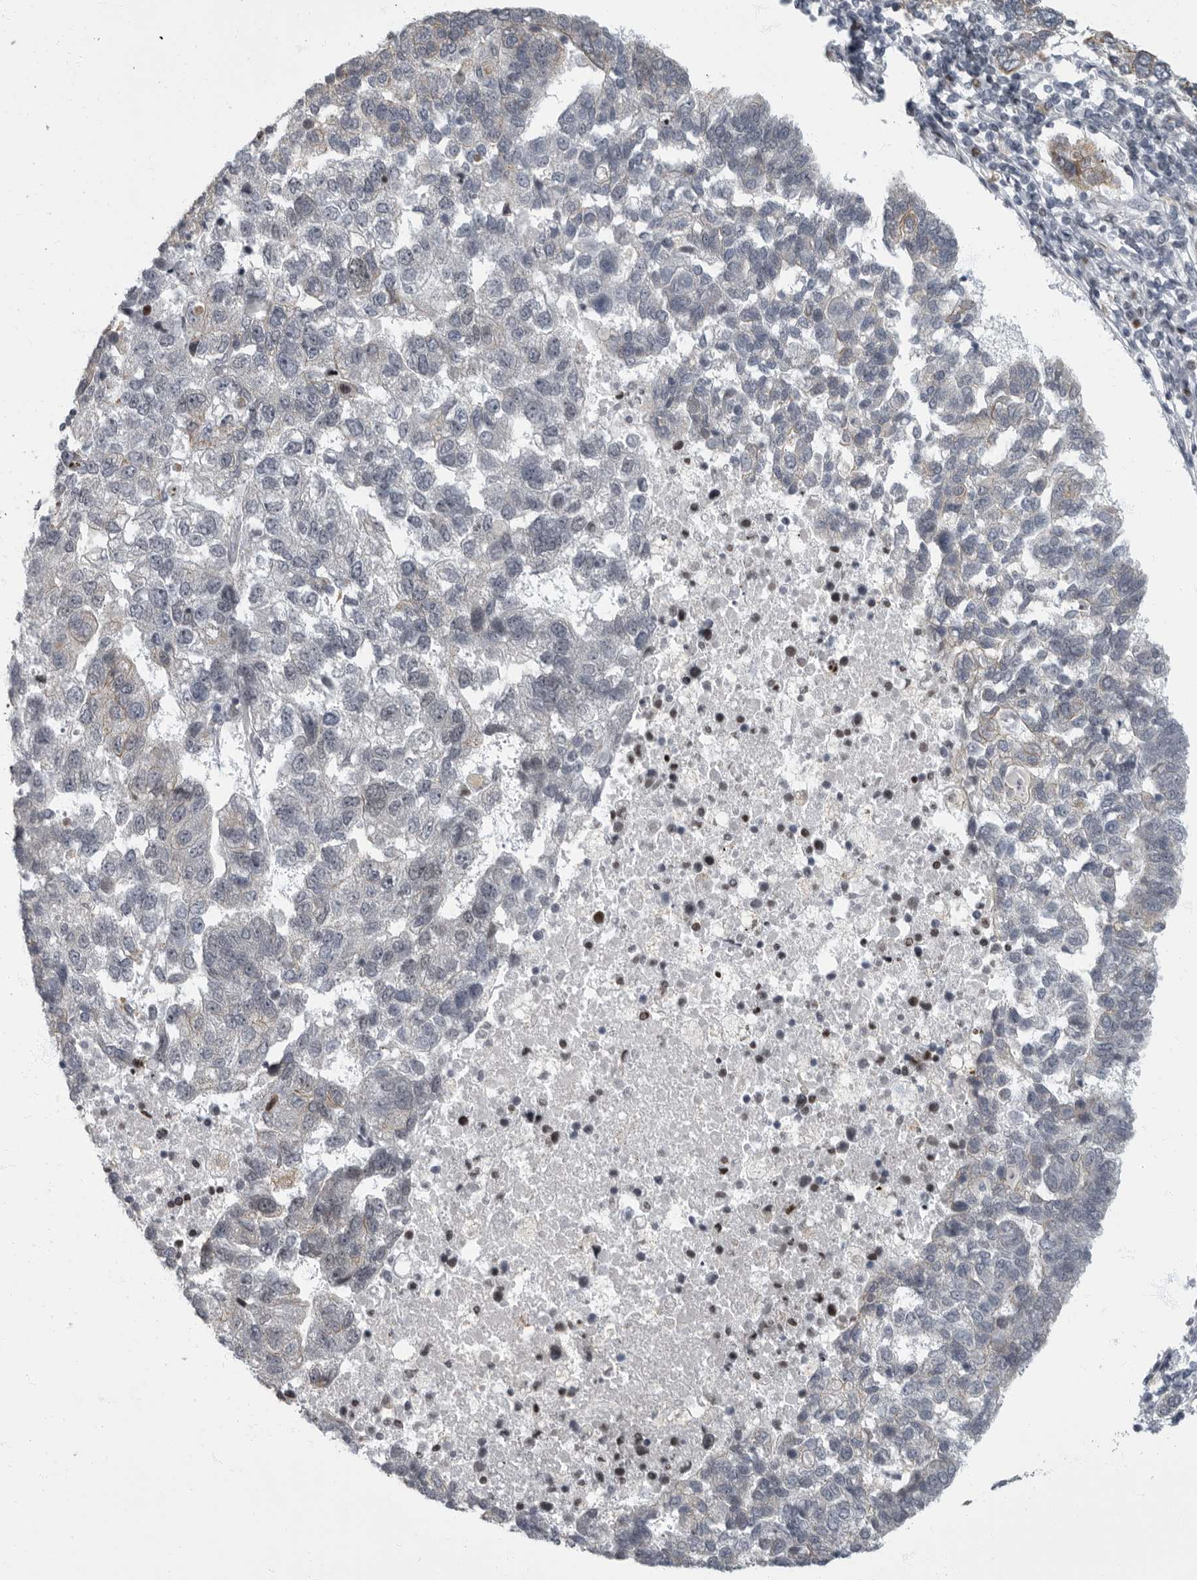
{"staining": {"intensity": "weak", "quantity": "<25%", "location": "cytoplasmic/membranous"}, "tissue": "pancreatic cancer", "cell_type": "Tumor cells", "image_type": "cancer", "snomed": [{"axis": "morphology", "description": "Adenocarcinoma, NOS"}, {"axis": "topography", "description": "Pancreas"}], "caption": "Tumor cells show no significant expression in adenocarcinoma (pancreatic).", "gene": "EVI5", "patient": {"sex": "female", "age": 61}}